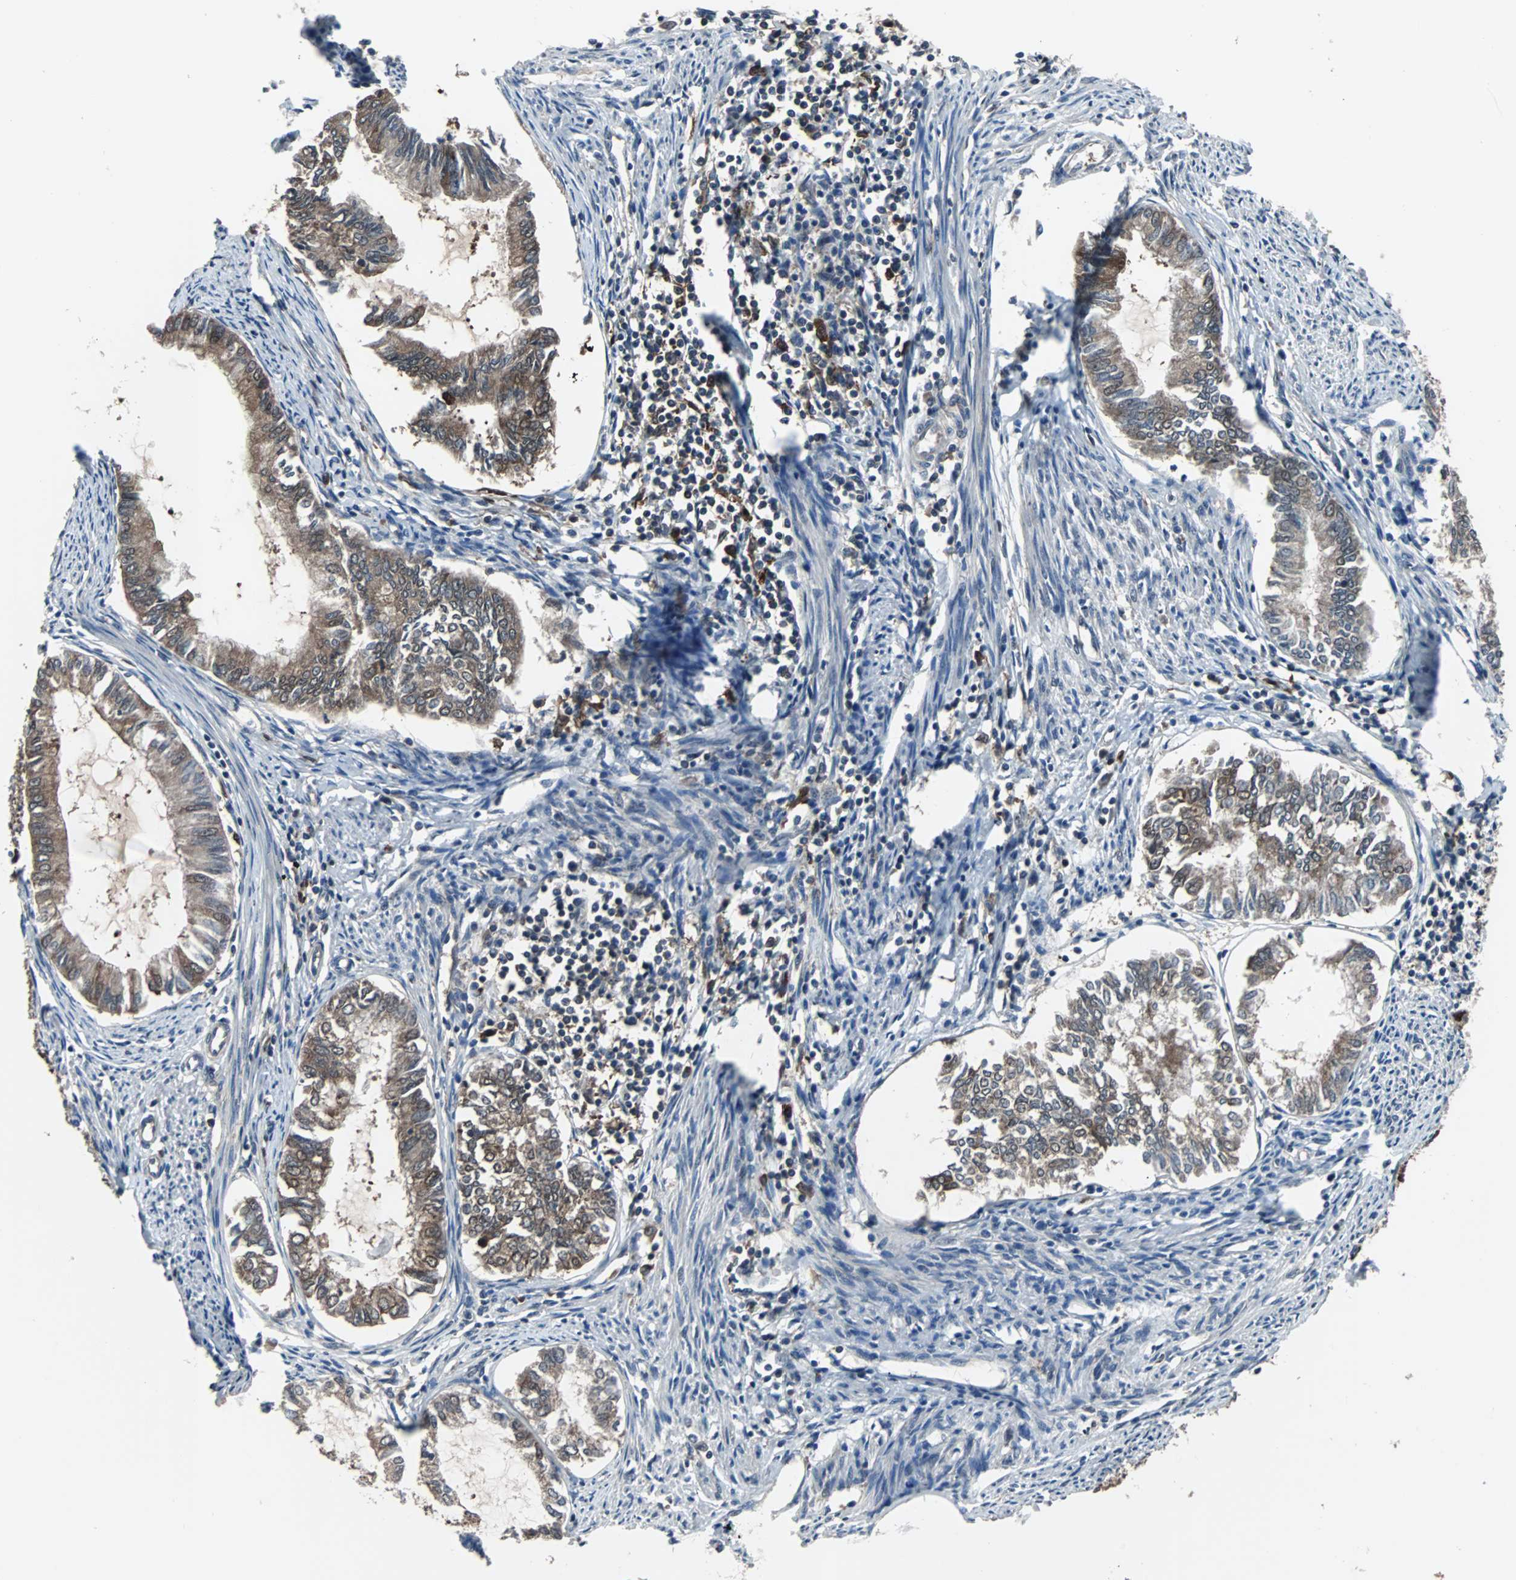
{"staining": {"intensity": "moderate", "quantity": ">75%", "location": "cytoplasmic/membranous"}, "tissue": "endometrial cancer", "cell_type": "Tumor cells", "image_type": "cancer", "snomed": [{"axis": "morphology", "description": "Adenocarcinoma, NOS"}, {"axis": "topography", "description": "Endometrium"}], "caption": "Endometrial cancer (adenocarcinoma) stained for a protein (brown) displays moderate cytoplasmic/membranous positive expression in approximately >75% of tumor cells.", "gene": "PAK1", "patient": {"sex": "female", "age": 86}}